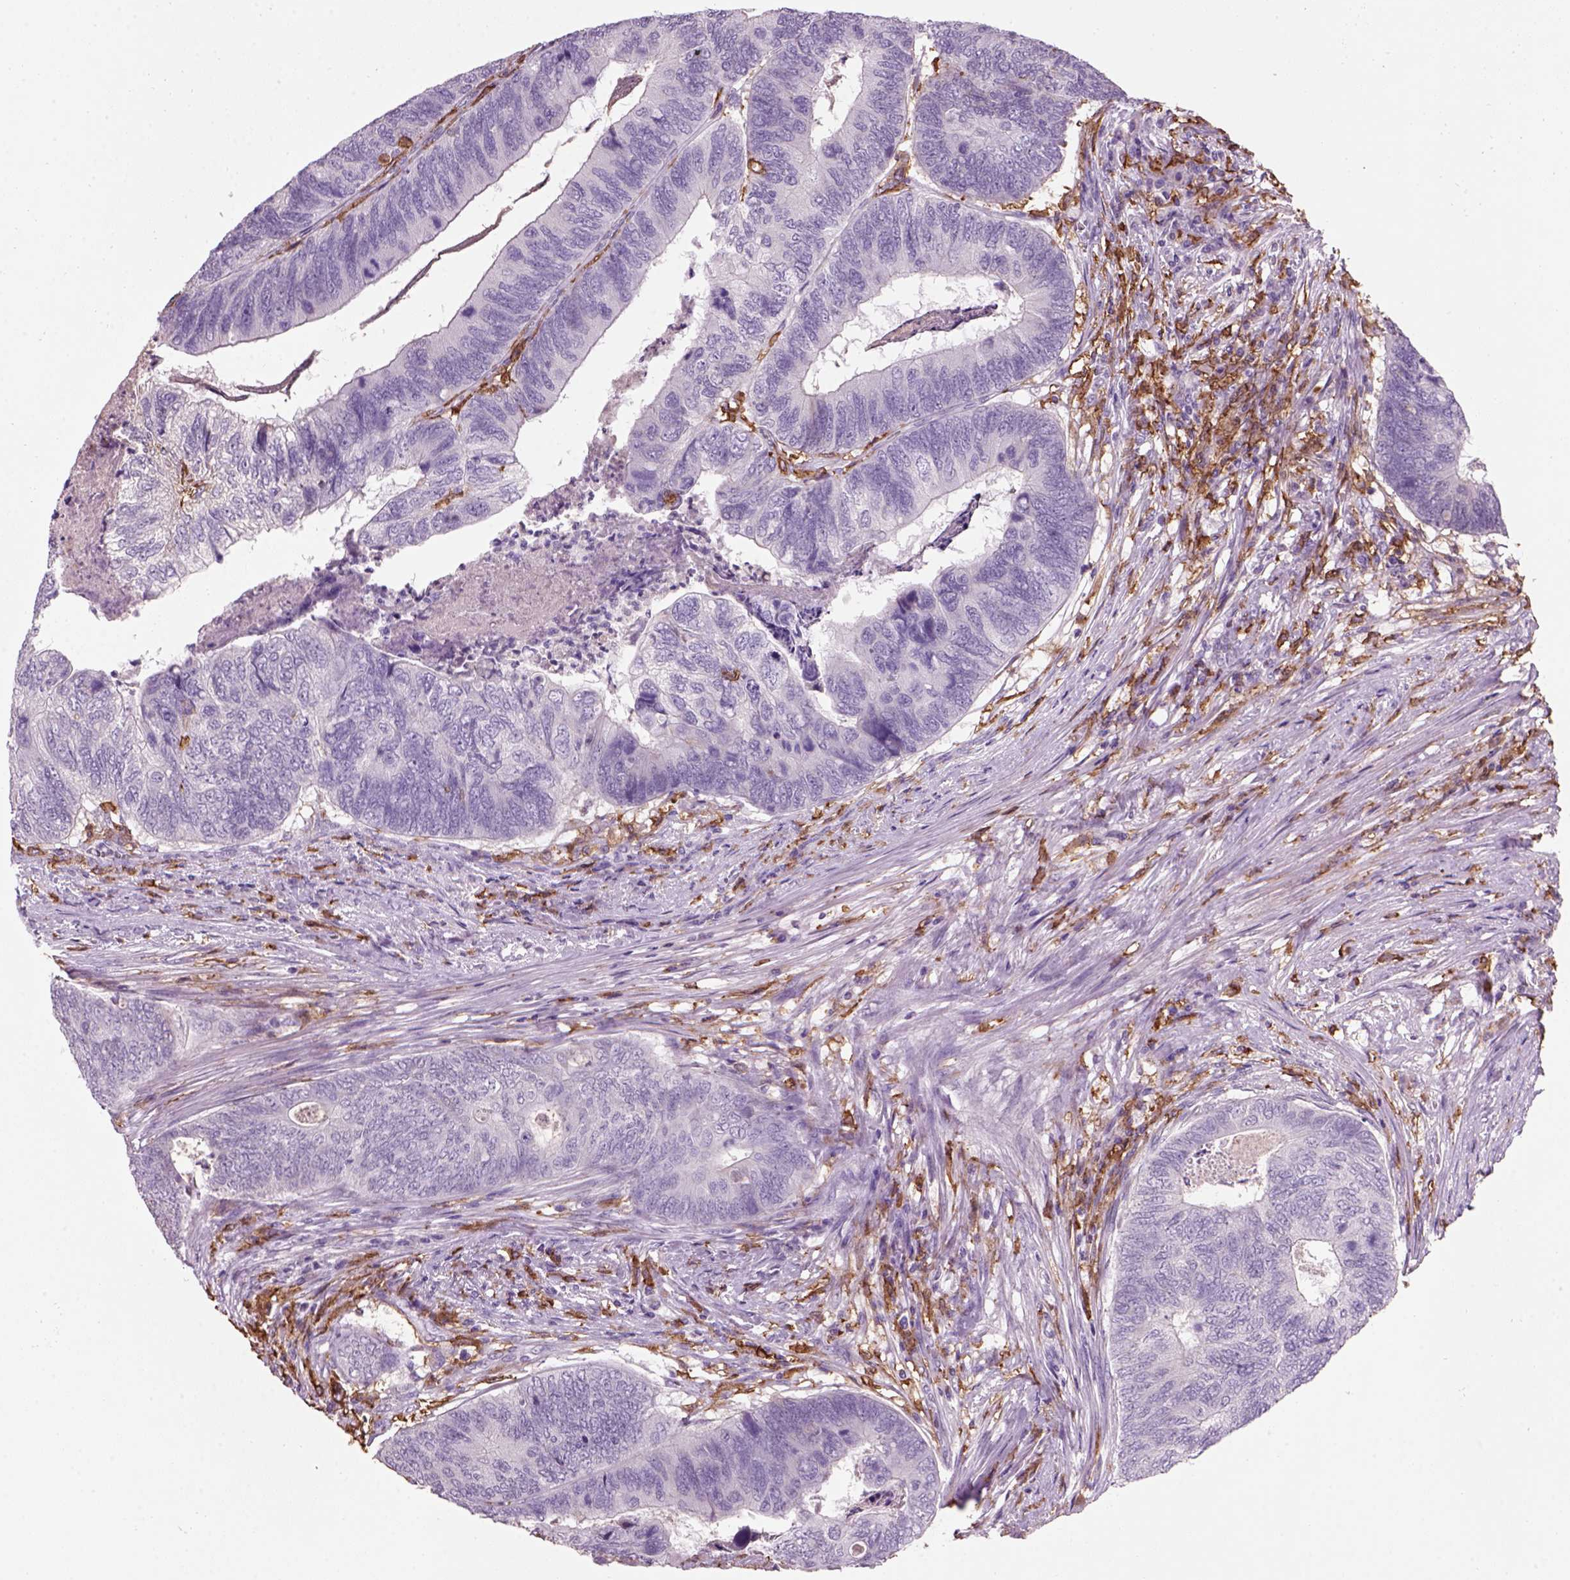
{"staining": {"intensity": "negative", "quantity": "none", "location": "none"}, "tissue": "colorectal cancer", "cell_type": "Tumor cells", "image_type": "cancer", "snomed": [{"axis": "morphology", "description": "Adenocarcinoma, NOS"}, {"axis": "topography", "description": "Colon"}], "caption": "High magnification brightfield microscopy of colorectal adenocarcinoma stained with DAB (brown) and counterstained with hematoxylin (blue): tumor cells show no significant staining.", "gene": "CD14", "patient": {"sex": "female", "age": 67}}